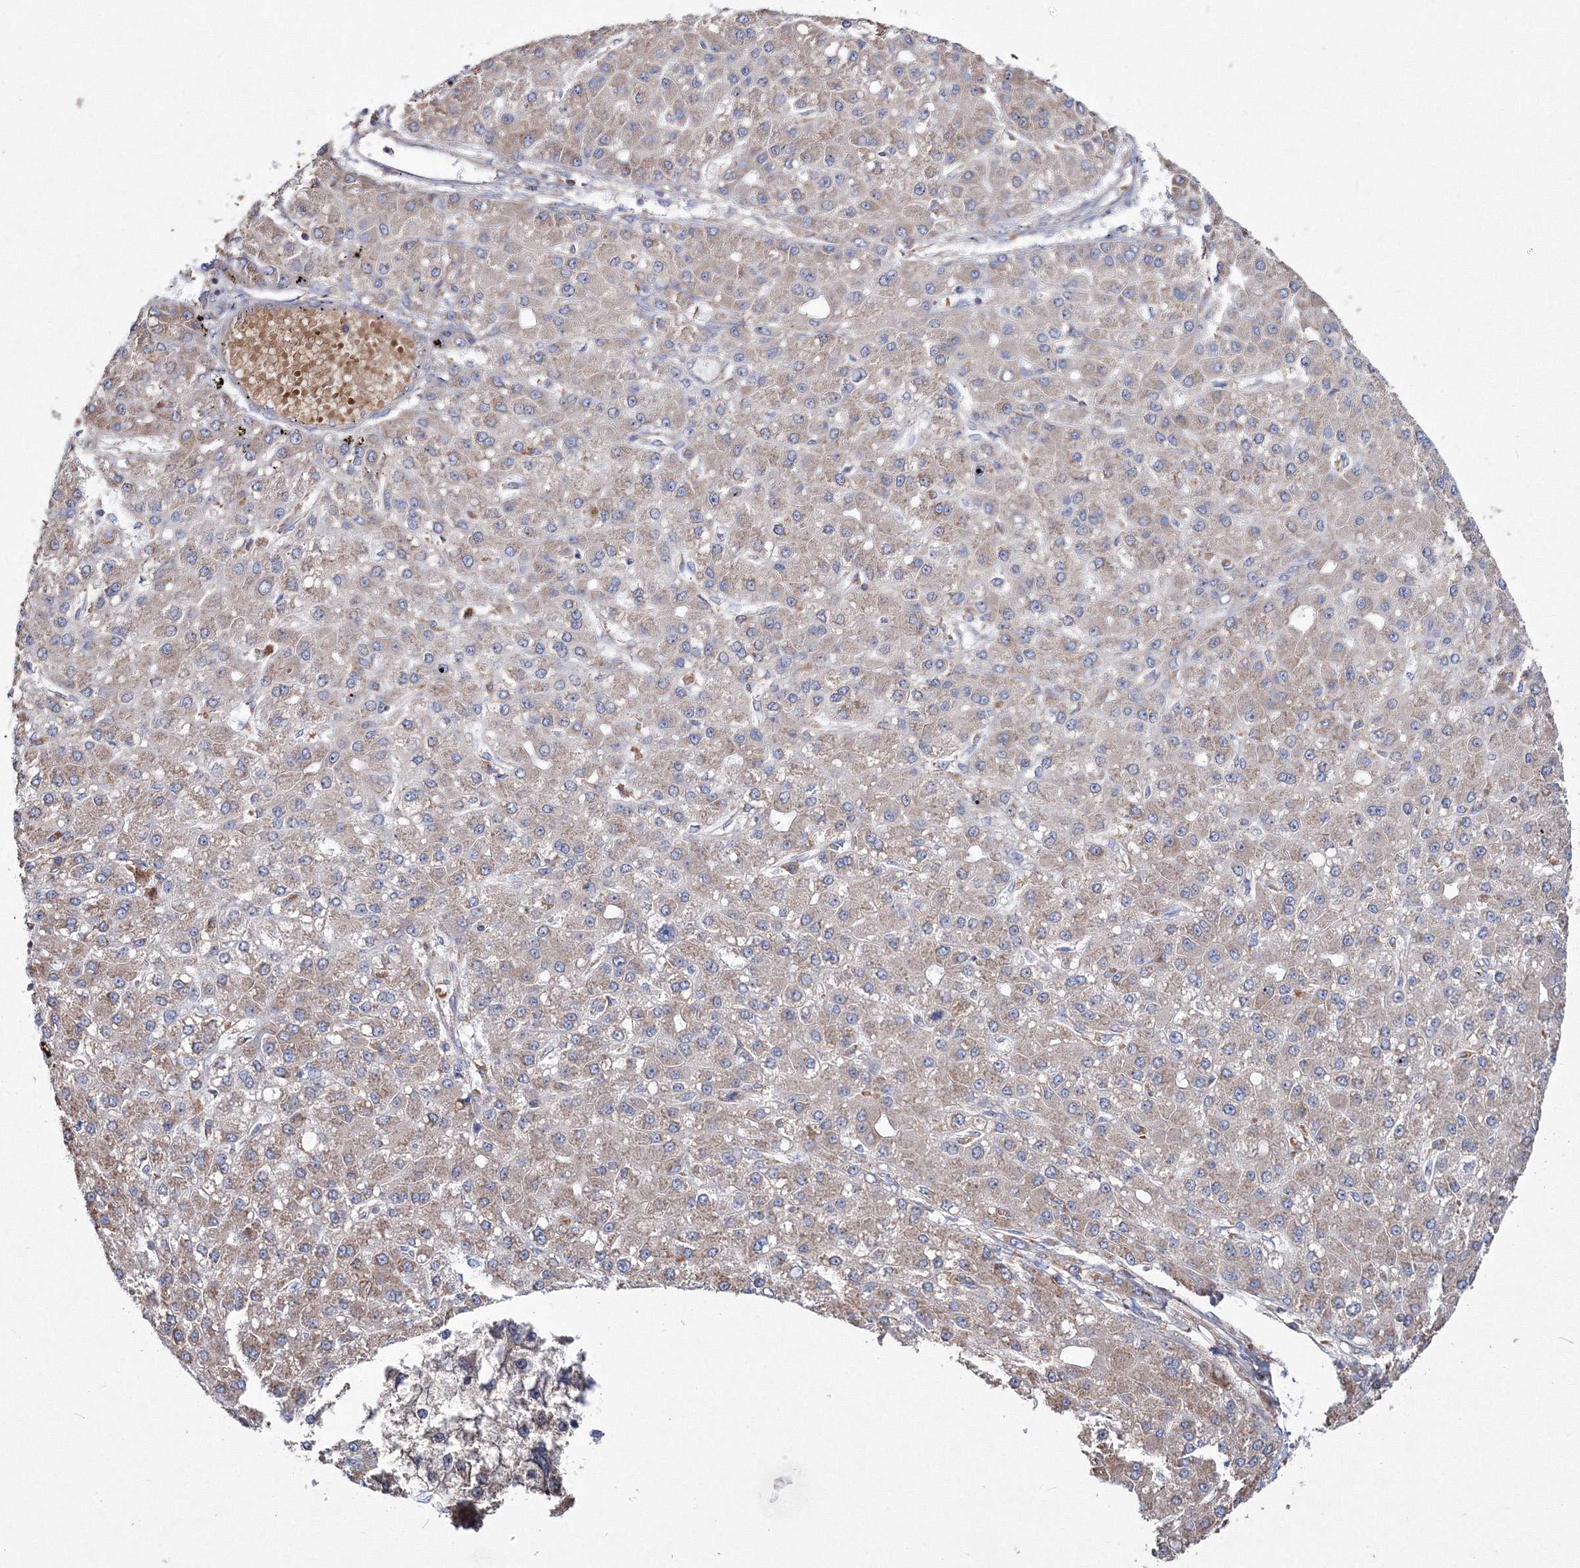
{"staining": {"intensity": "moderate", "quantity": ">75%", "location": "cytoplasmic/membranous"}, "tissue": "liver cancer", "cell_type": "Tumor cells", "image_type": "cancer", "snomed": [{"axis": "morphology", "description": "Carcinoma, Hepatocellular, NOS"}, {"axis": "topography", "description": "Liver"}], "caption": "Immunohistochemical staining of human liver hepatocellular carcinoma displays moderate cytoplasmic/membranous protein staining in about >75% of tumor cells. The staining was performed using DAB, with brown indicating positive protein expression. Nuclei are stained blue with hematoxylin.", "gene": "VPS8", "patient": {"sex": "male", "age": 67}}